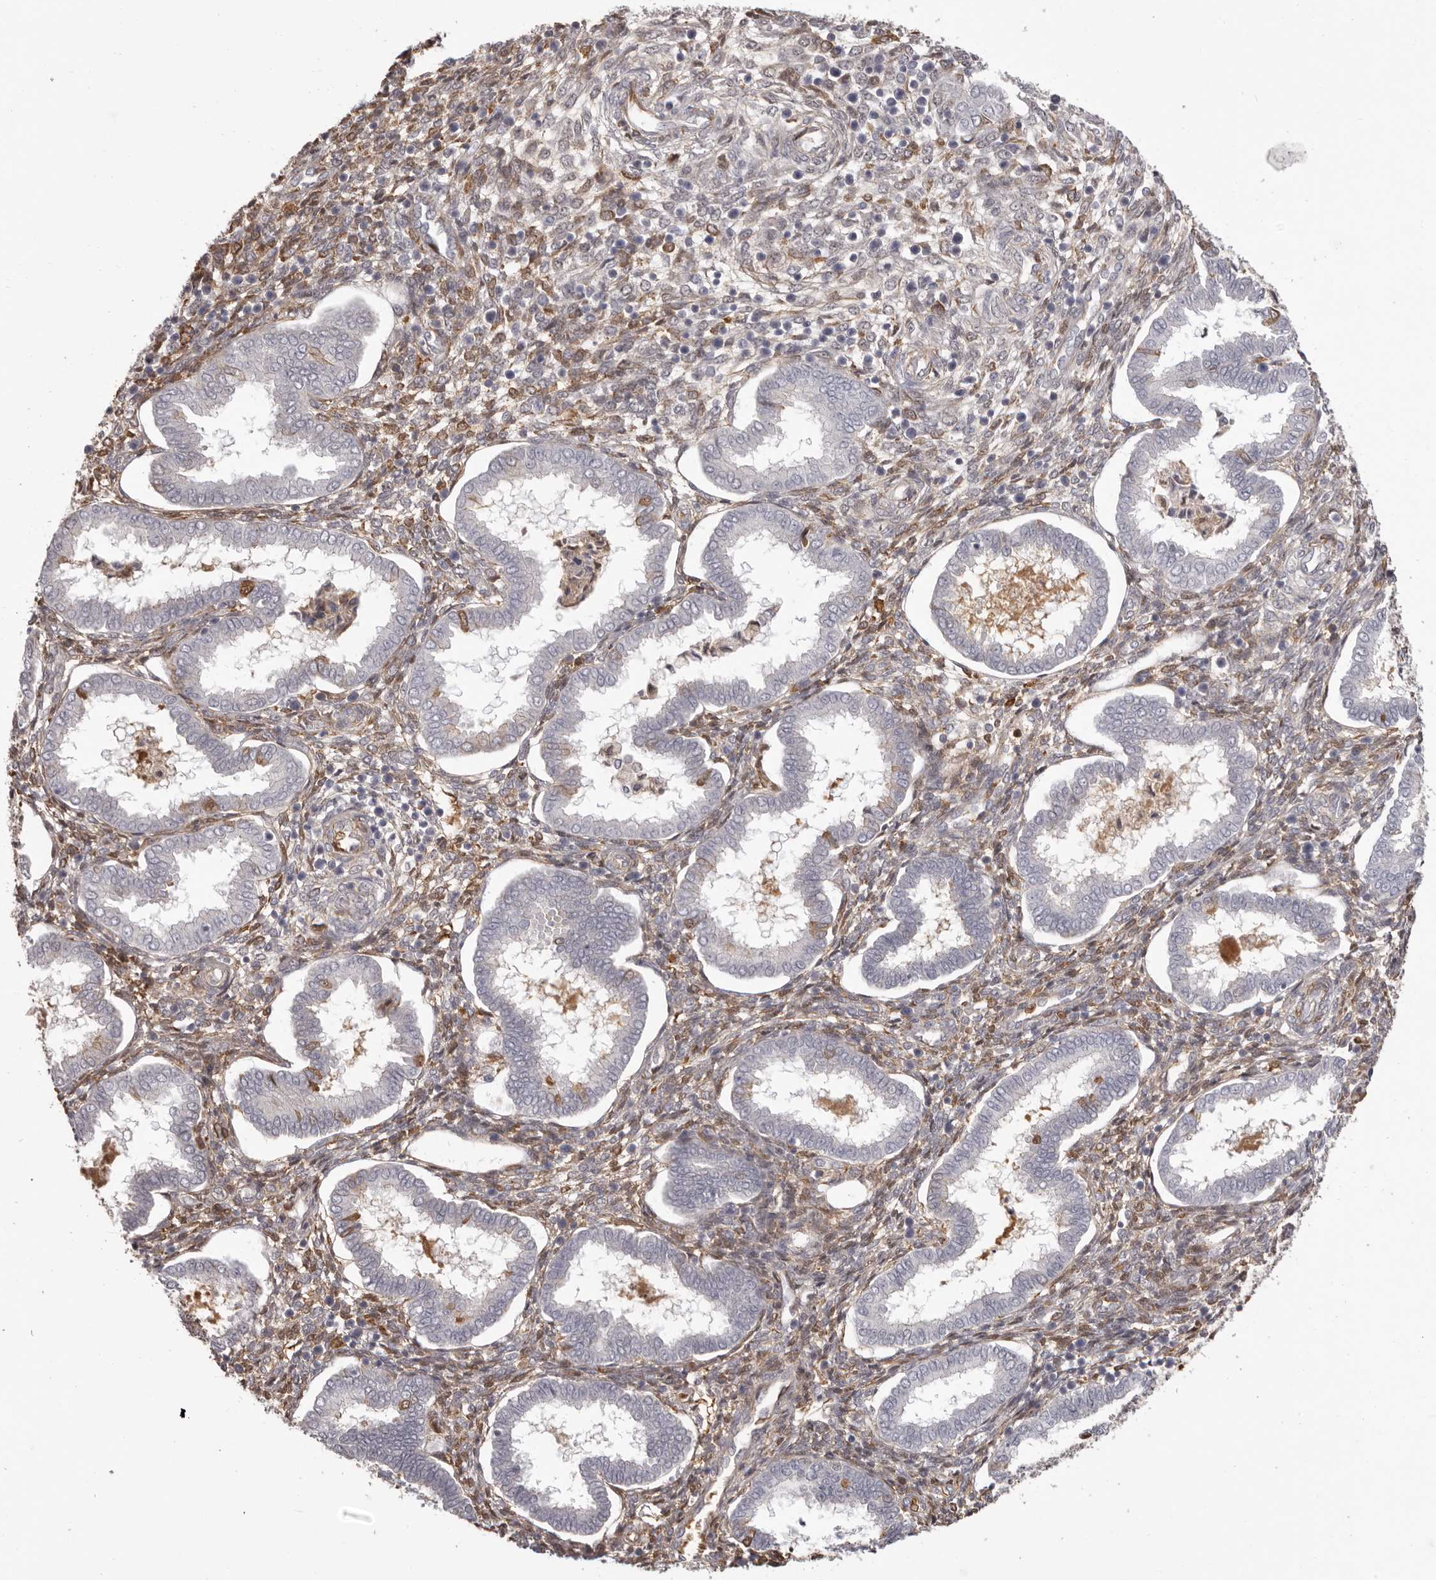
{"staining": {"intensity": "moderate", "quantity": "25%-75%", "location": "cytoplasmic/membranous"}, "tissue": "endometrium", "cell_type": "Cells in endometrial stroma", "image_type": "normal", "snomed": [{"axis": "morphology", "description": "Normal tissue, NOS"}, {"axis": "topography", "description": "Endometrium"}], "caption": "The histopathology image demonstrates immunohistochemical staining of normal endometrium. There is moderate cytoplasmic/membranous positivity is identified in approximately 25%-75% of cells in endometrial stroma.", "gene": "OTUD3", "patient": {"sex": "female", "age": 24}}